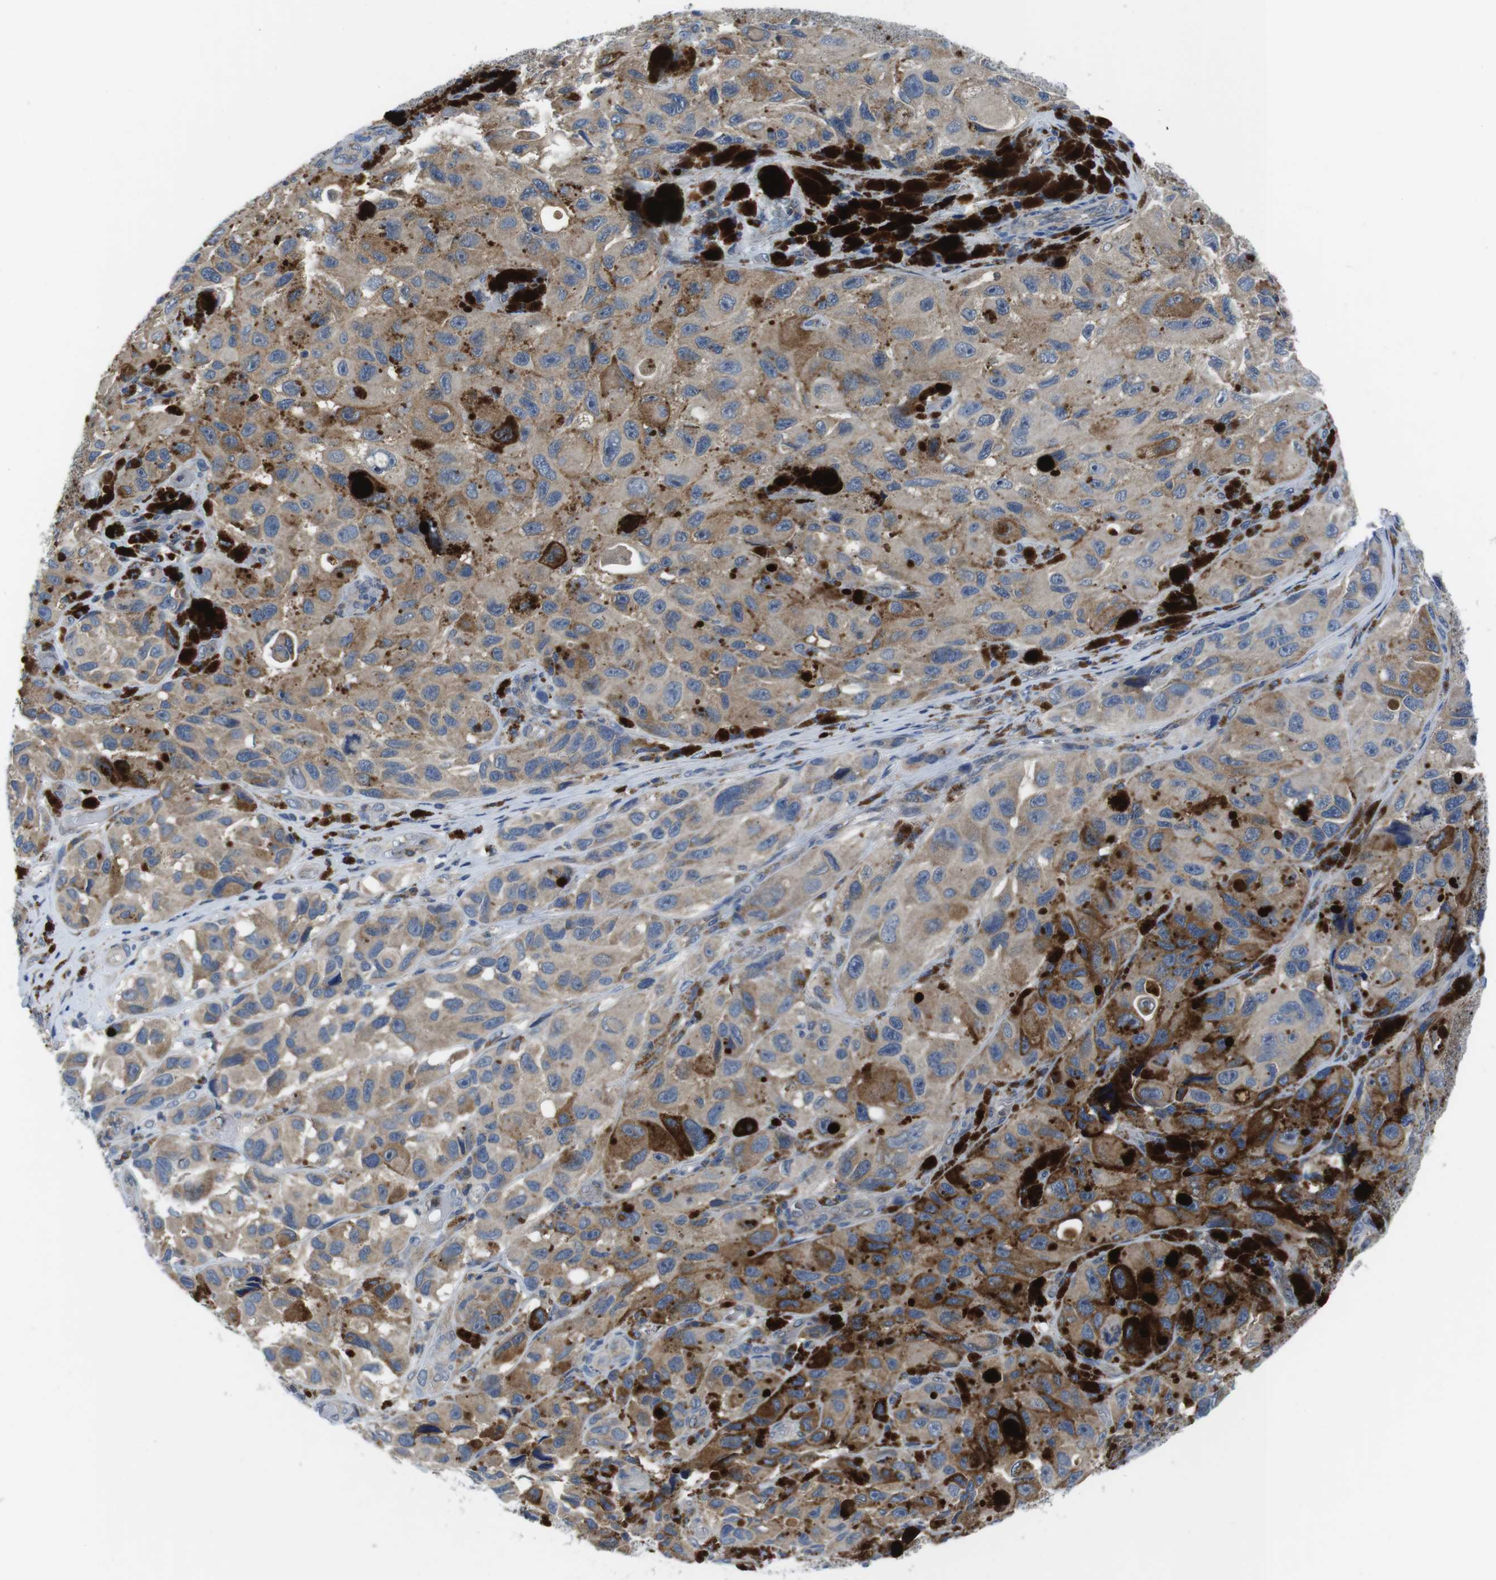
{"staining": {"intensity": "weak", "quantity": ">75%", "location": "cytoplasmic/membranous"}, "tissue": "melanoma", "cell_type": "Tumor cells", "image_type": "cancer", "snomed": [{"axis": "morphology", "description": "Malignant melanoma, NOS"}, {"axis": "topography", "description": "Skin"}], "caption": "Immunohistochemistry (IHC) of melanoma displays low levels of weak cytoplasmic/membranous positivity in about >75% of tumor cells. (DAB (3,3'-diaminobenzidine) IHC, brown staining for protein, blue staining for nuclei).", "gene": "PIK3CD", "patient": {"sex": "female", "age": 73}}